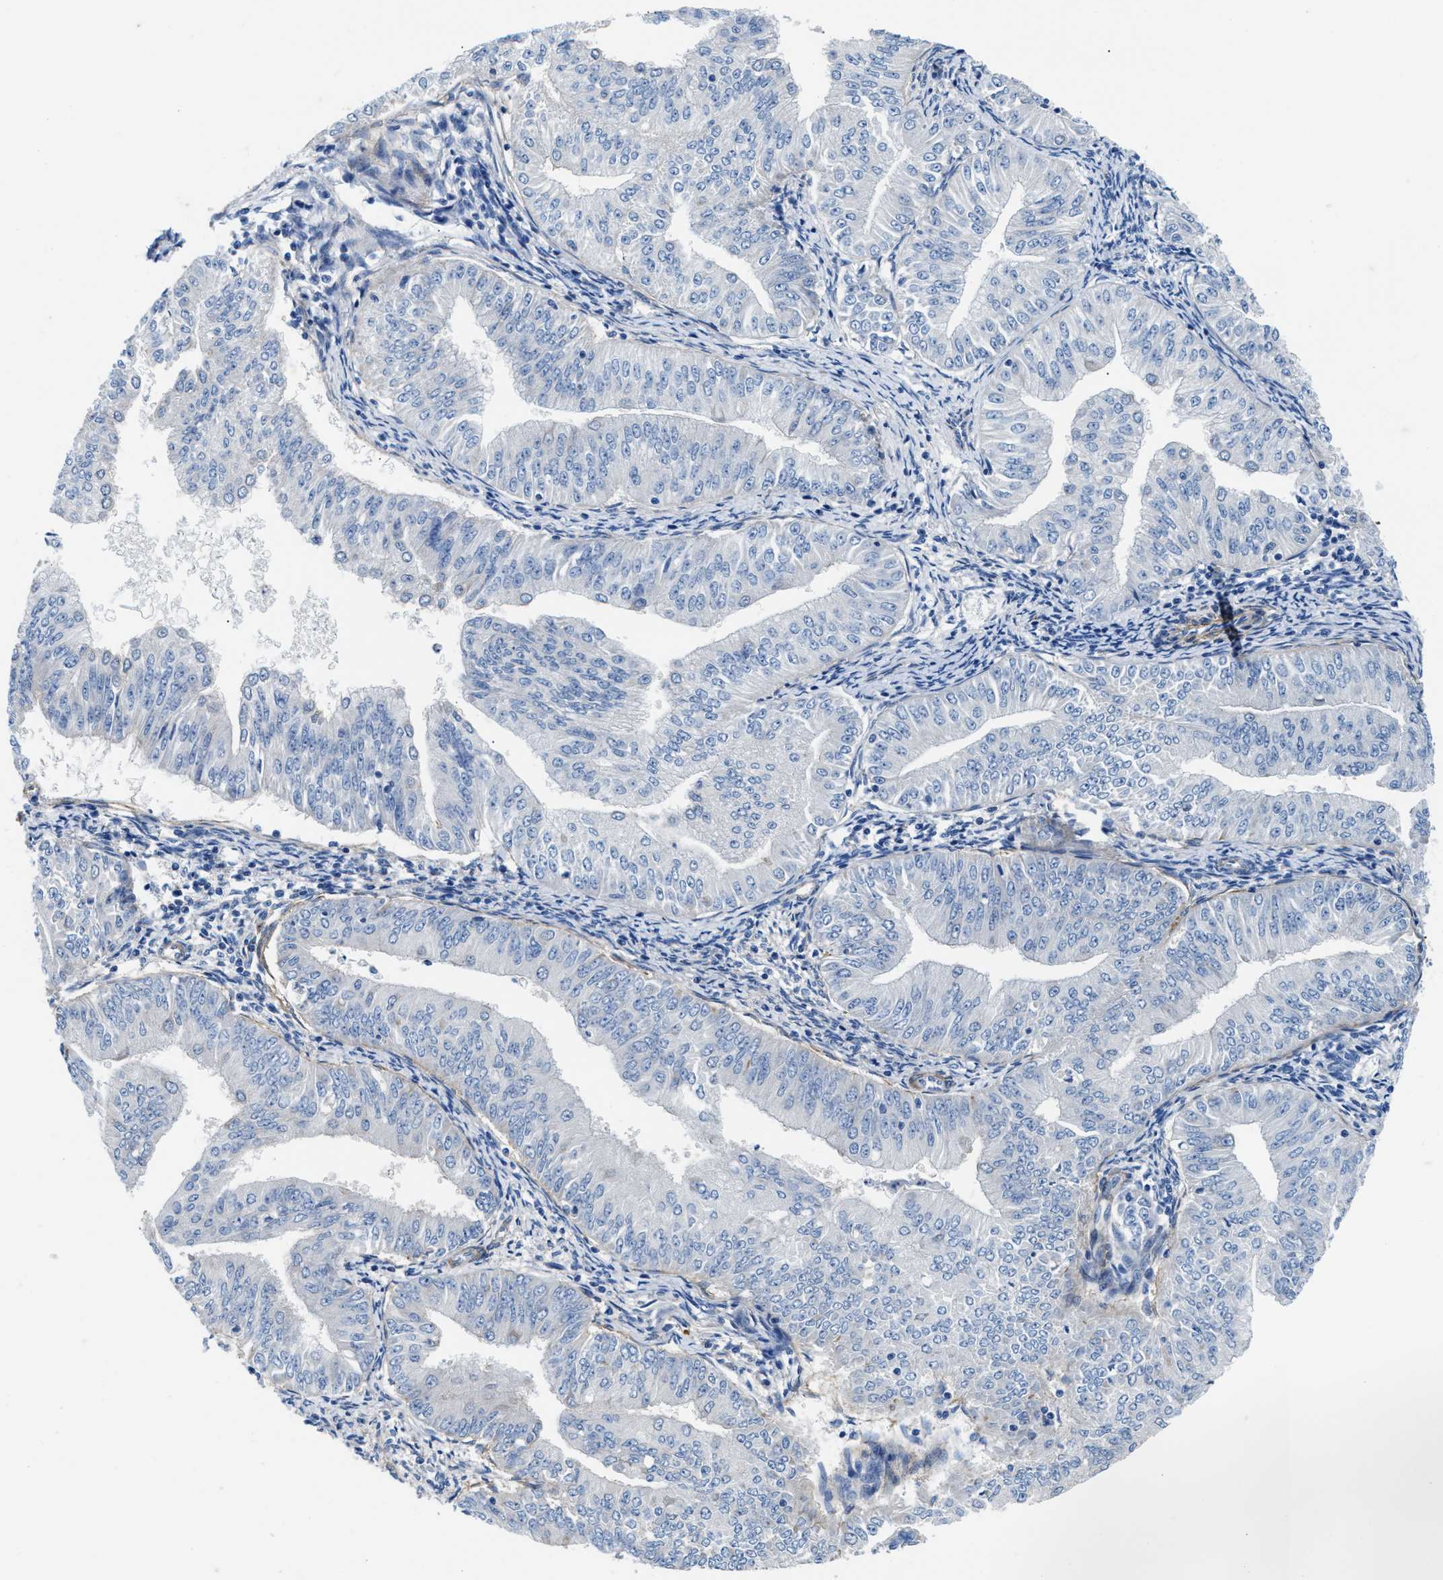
{"staining": {"intensity": "negative", "quantity": "none", "location": "none"}, "tissue": "endometrial cancer", "cell_type": "Tumor cells", "image_type": "cancer", "snomed": [{"axis": "morphology", "description": "Normal tissue, NOS"}, {"axis": "morphology", "description": "Adenocarcinoma, NOS"}, {"axis": "topography", "description": "Endometrium"}], "caption": "A histopathology image of adenocarcinoma (endometrial) stained for a protein demonstrates no brown staining in tumor cells. (IHC, brightfield microscopy, high magnification).", "gene": "PARG", "patient": {"sex": "female", "age": 53}}